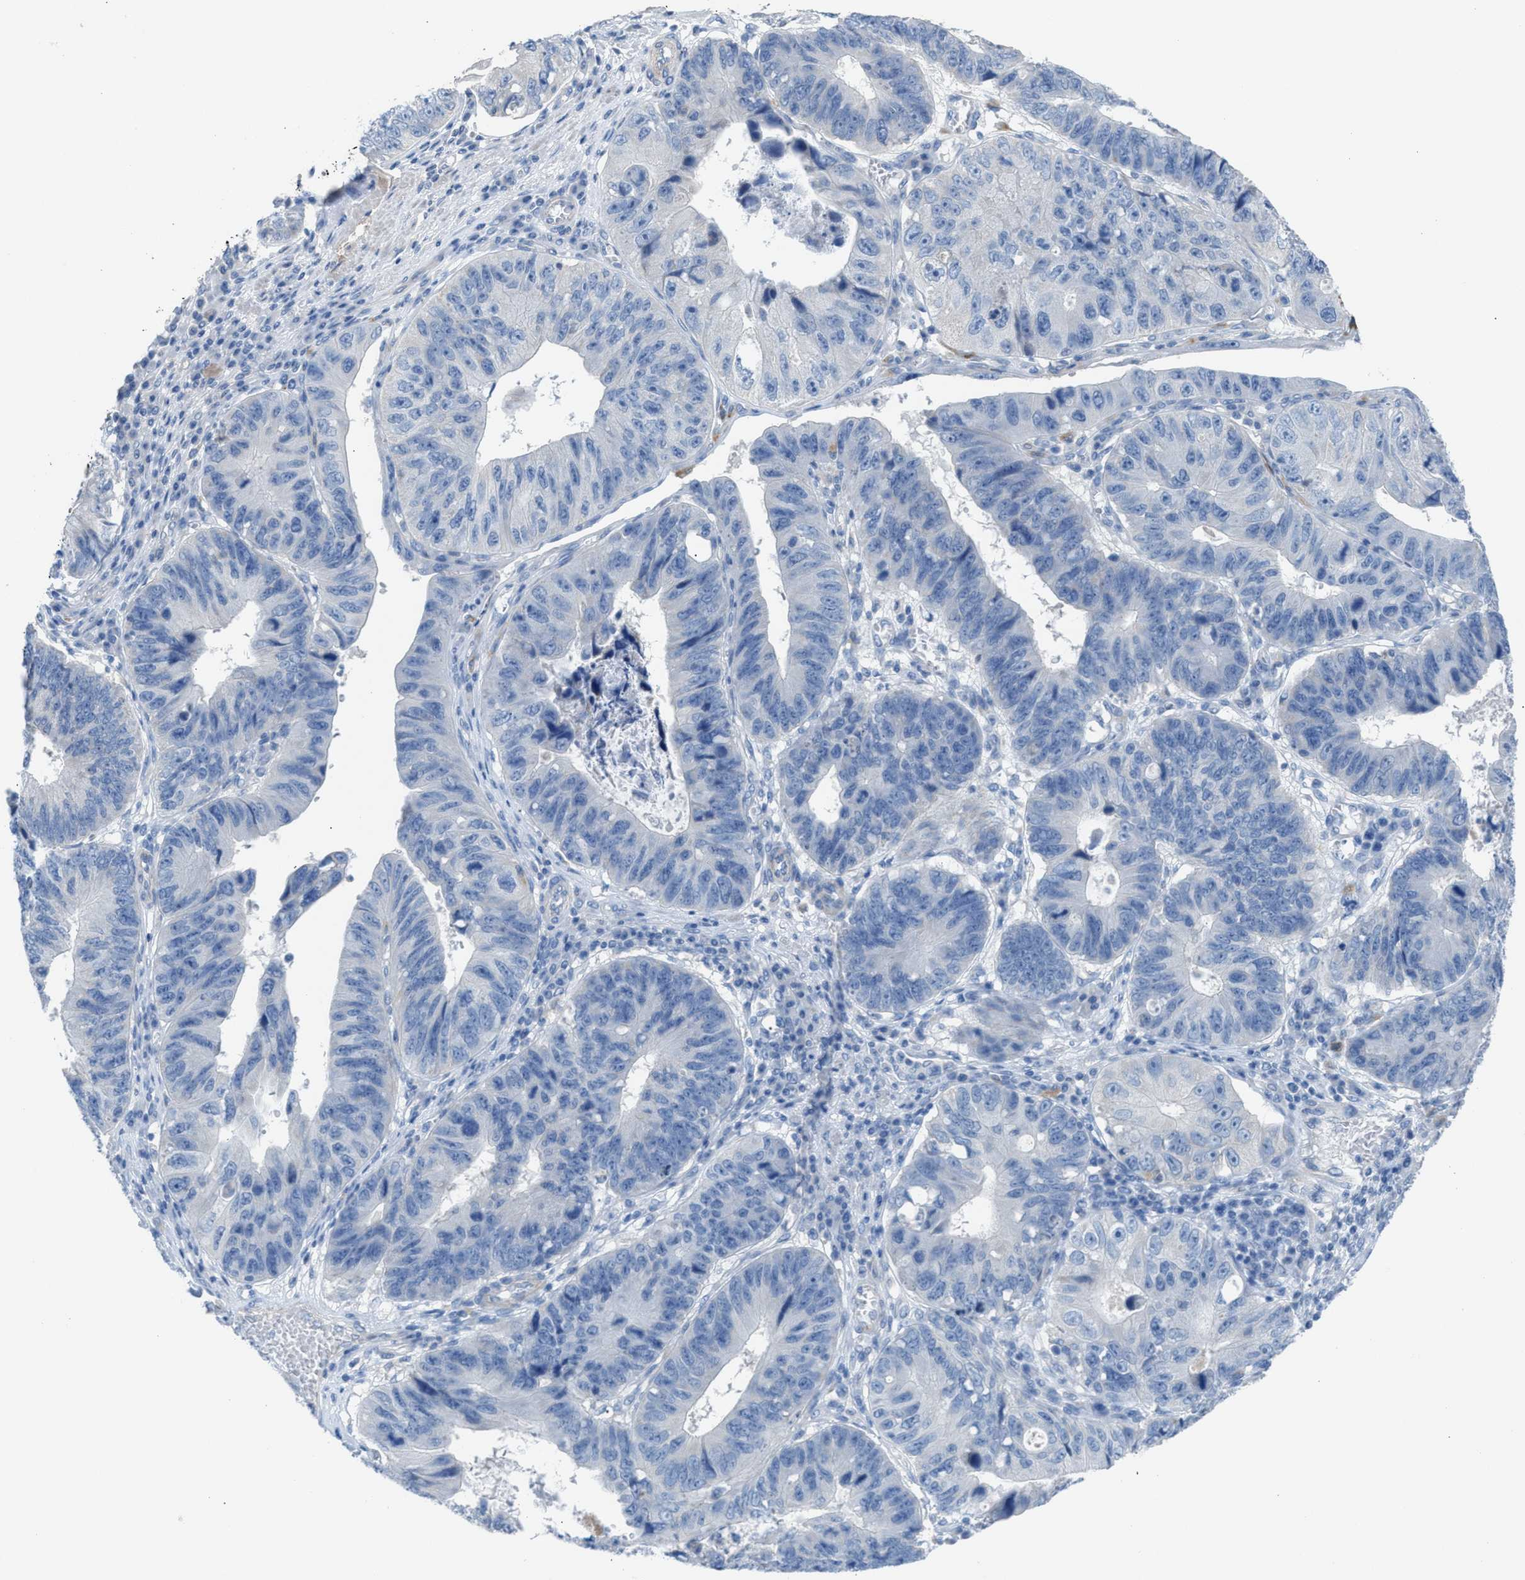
{"staining": {"intensity": "negative", "quantity": "none", "location": "none"}, "tissue": "stomach cancer", "cell_type": "Tumor cells", "image_type": "cancer", "snomed": [{"axis": "morphology", "description": "Adenocarcinoma, NOS"}, {"axis": "topography", "description": "Stomach"}], "caption": "IHC micrograph of neoplastic tissue: adenocarcinoma (stomach) stained with DAB displays no significant protein staining in tumor cells.", "gene": "ASPA", "patient": {"sex": "male", "age": 59}}